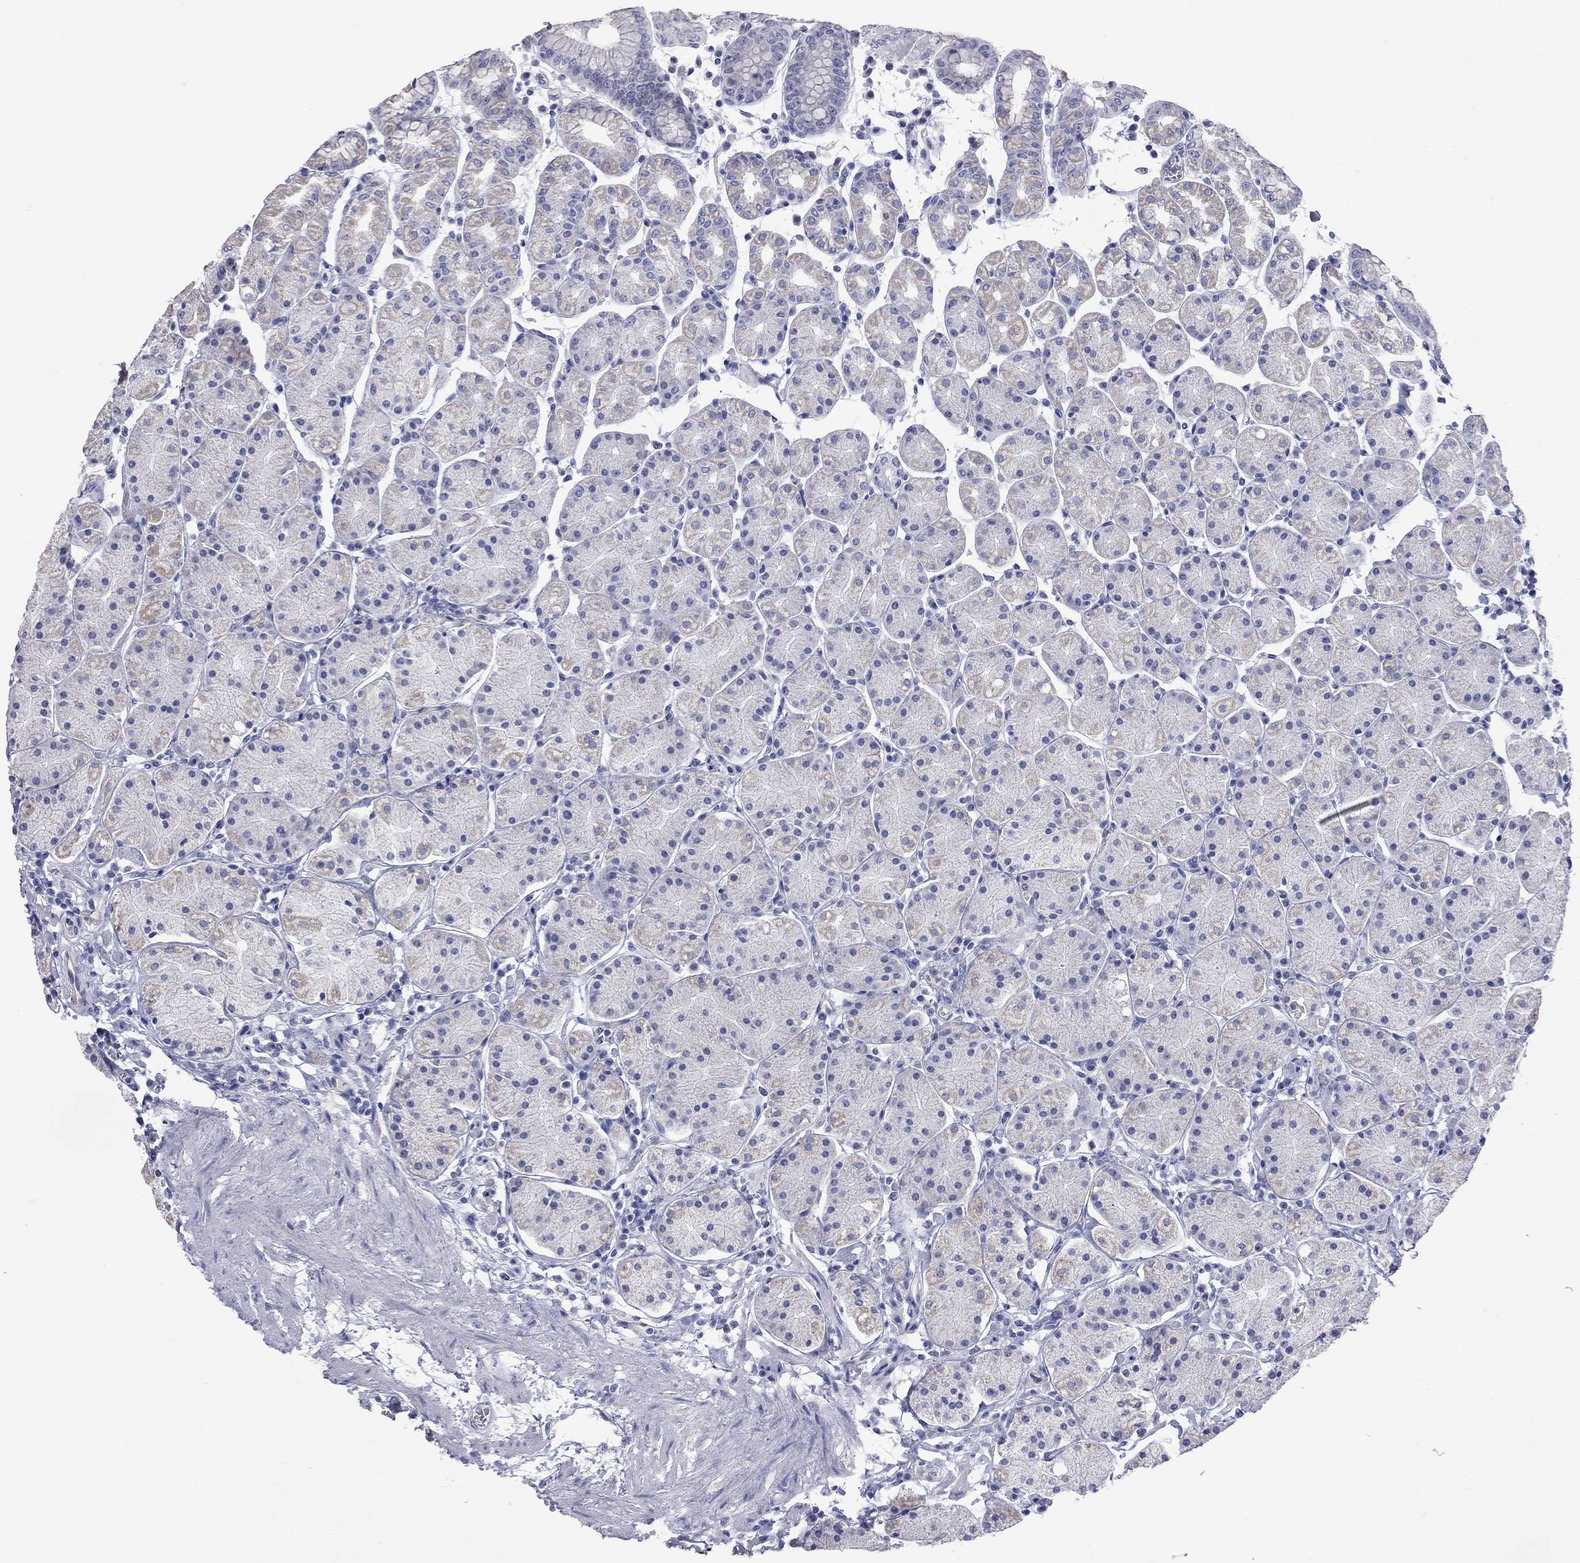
{"staining": {"intensity": "negative", "quantity": "none", "location": "none"}, "tissue": "stomach", "cell_type": "Glandular cells", "image_type": "normal", "snomed": [{"axis": "morphology", "description": "Normal tissue, NOS"}, {"axis": "topography", "description": "Stomach"}], "caption": "High power microscopy micrograph of an immunohistochemistry (IHC) micrograph of benign stomach, revealing no significant positivity in glandular cells.", "gene": "KCND2", "patient": {"sex": "male", "age": 54}}